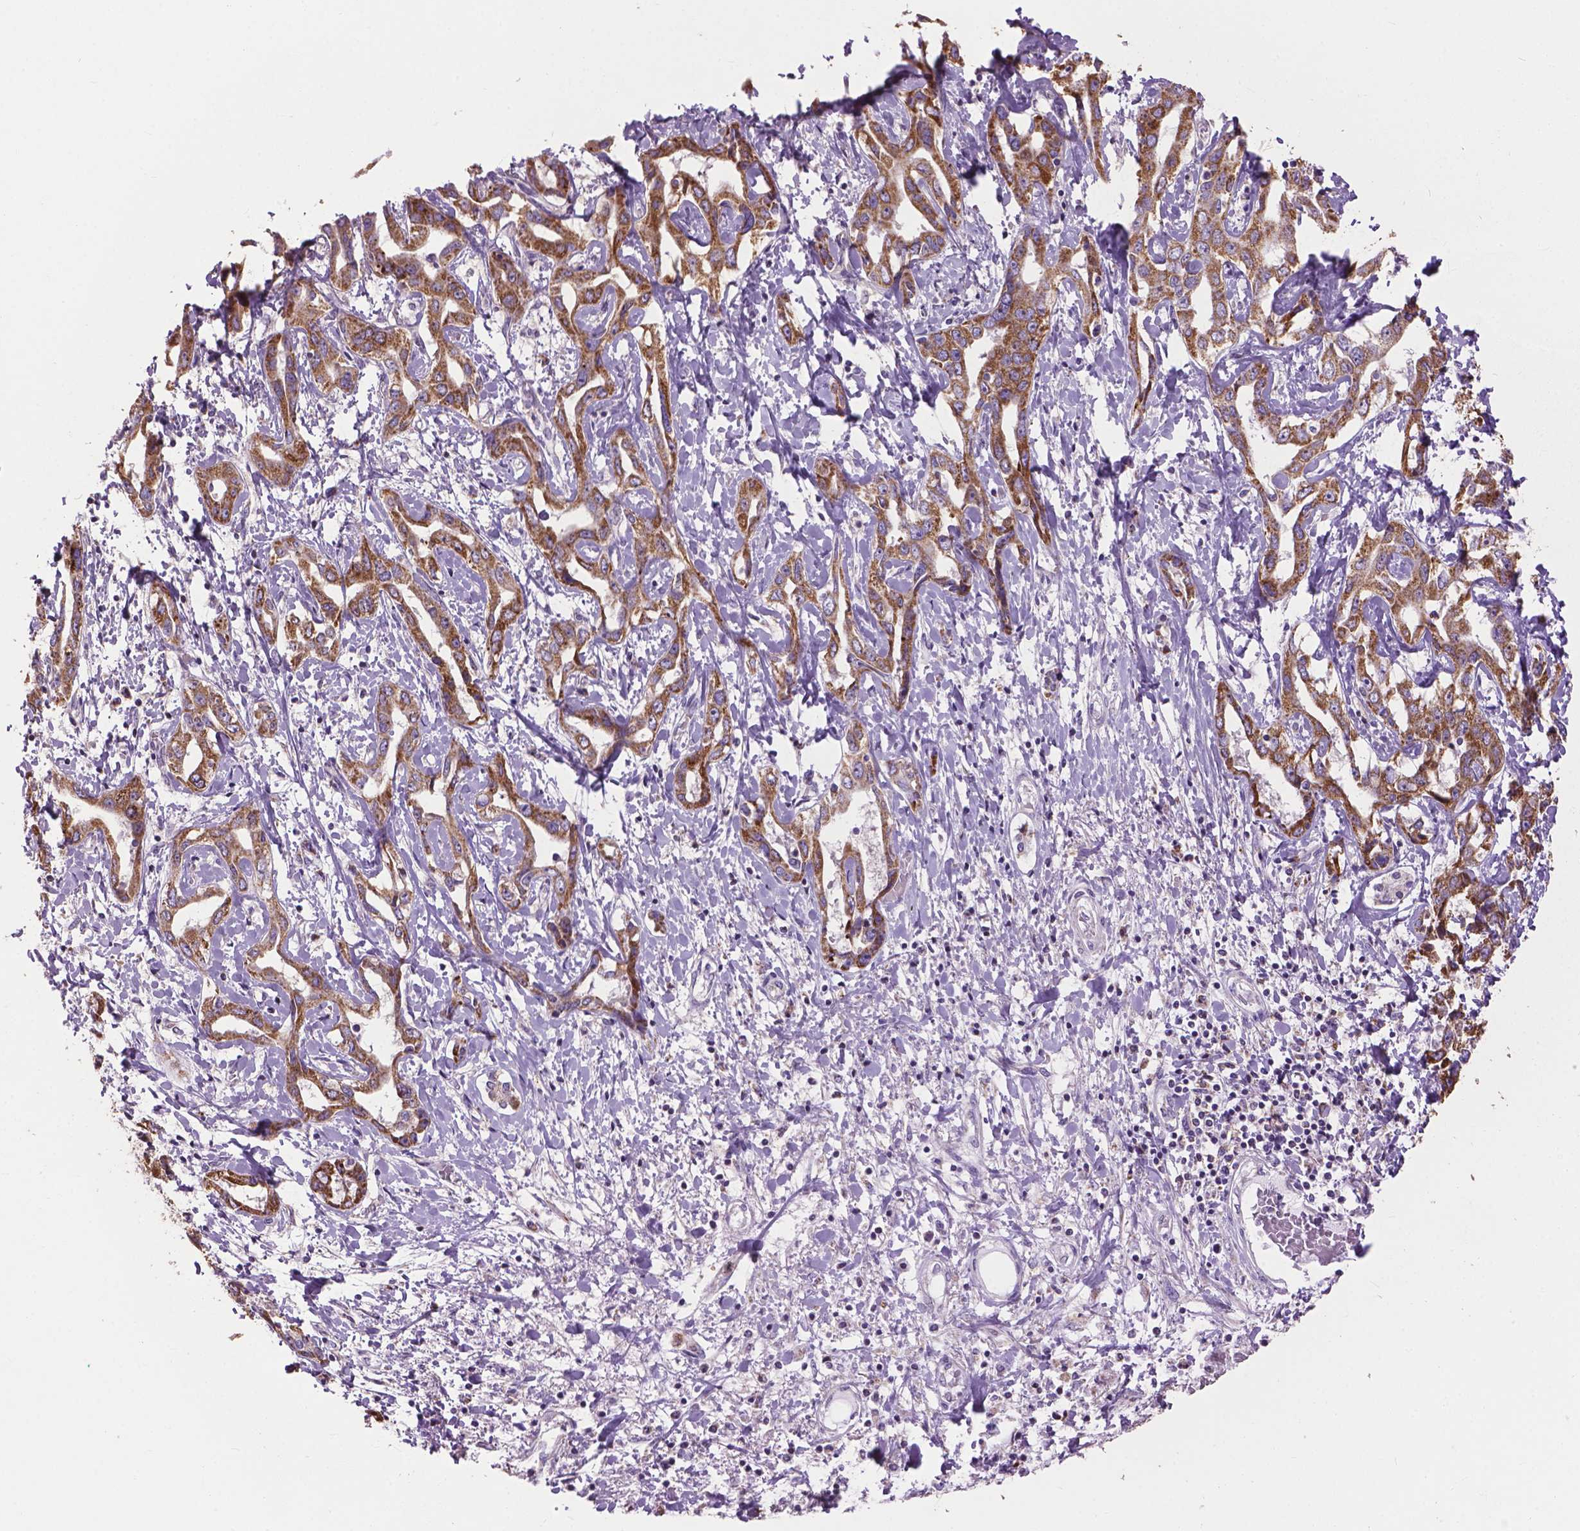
{"staining": {"intensity": "moderate", "quantity": ">75%", "location": "cytoplasmic/membranous"}, "tissue": "liver cancer", "cell_type": "Tumor cells", "image_type": "cancer", "snomed": [{"axis": "morphology", "description": "Cholangiocarcinoma"}, {"axis": "topography", "description": "Liver"}], "caption": "Immunohistochemical staining of liver cancer (cholangiocarcinoma) exhibits moderate cytoplasmic/membranous protein expression in approximately >75% of tumor cells.", "gene": "VDAC1", "patient": {"sex": "male", "age": 59}}